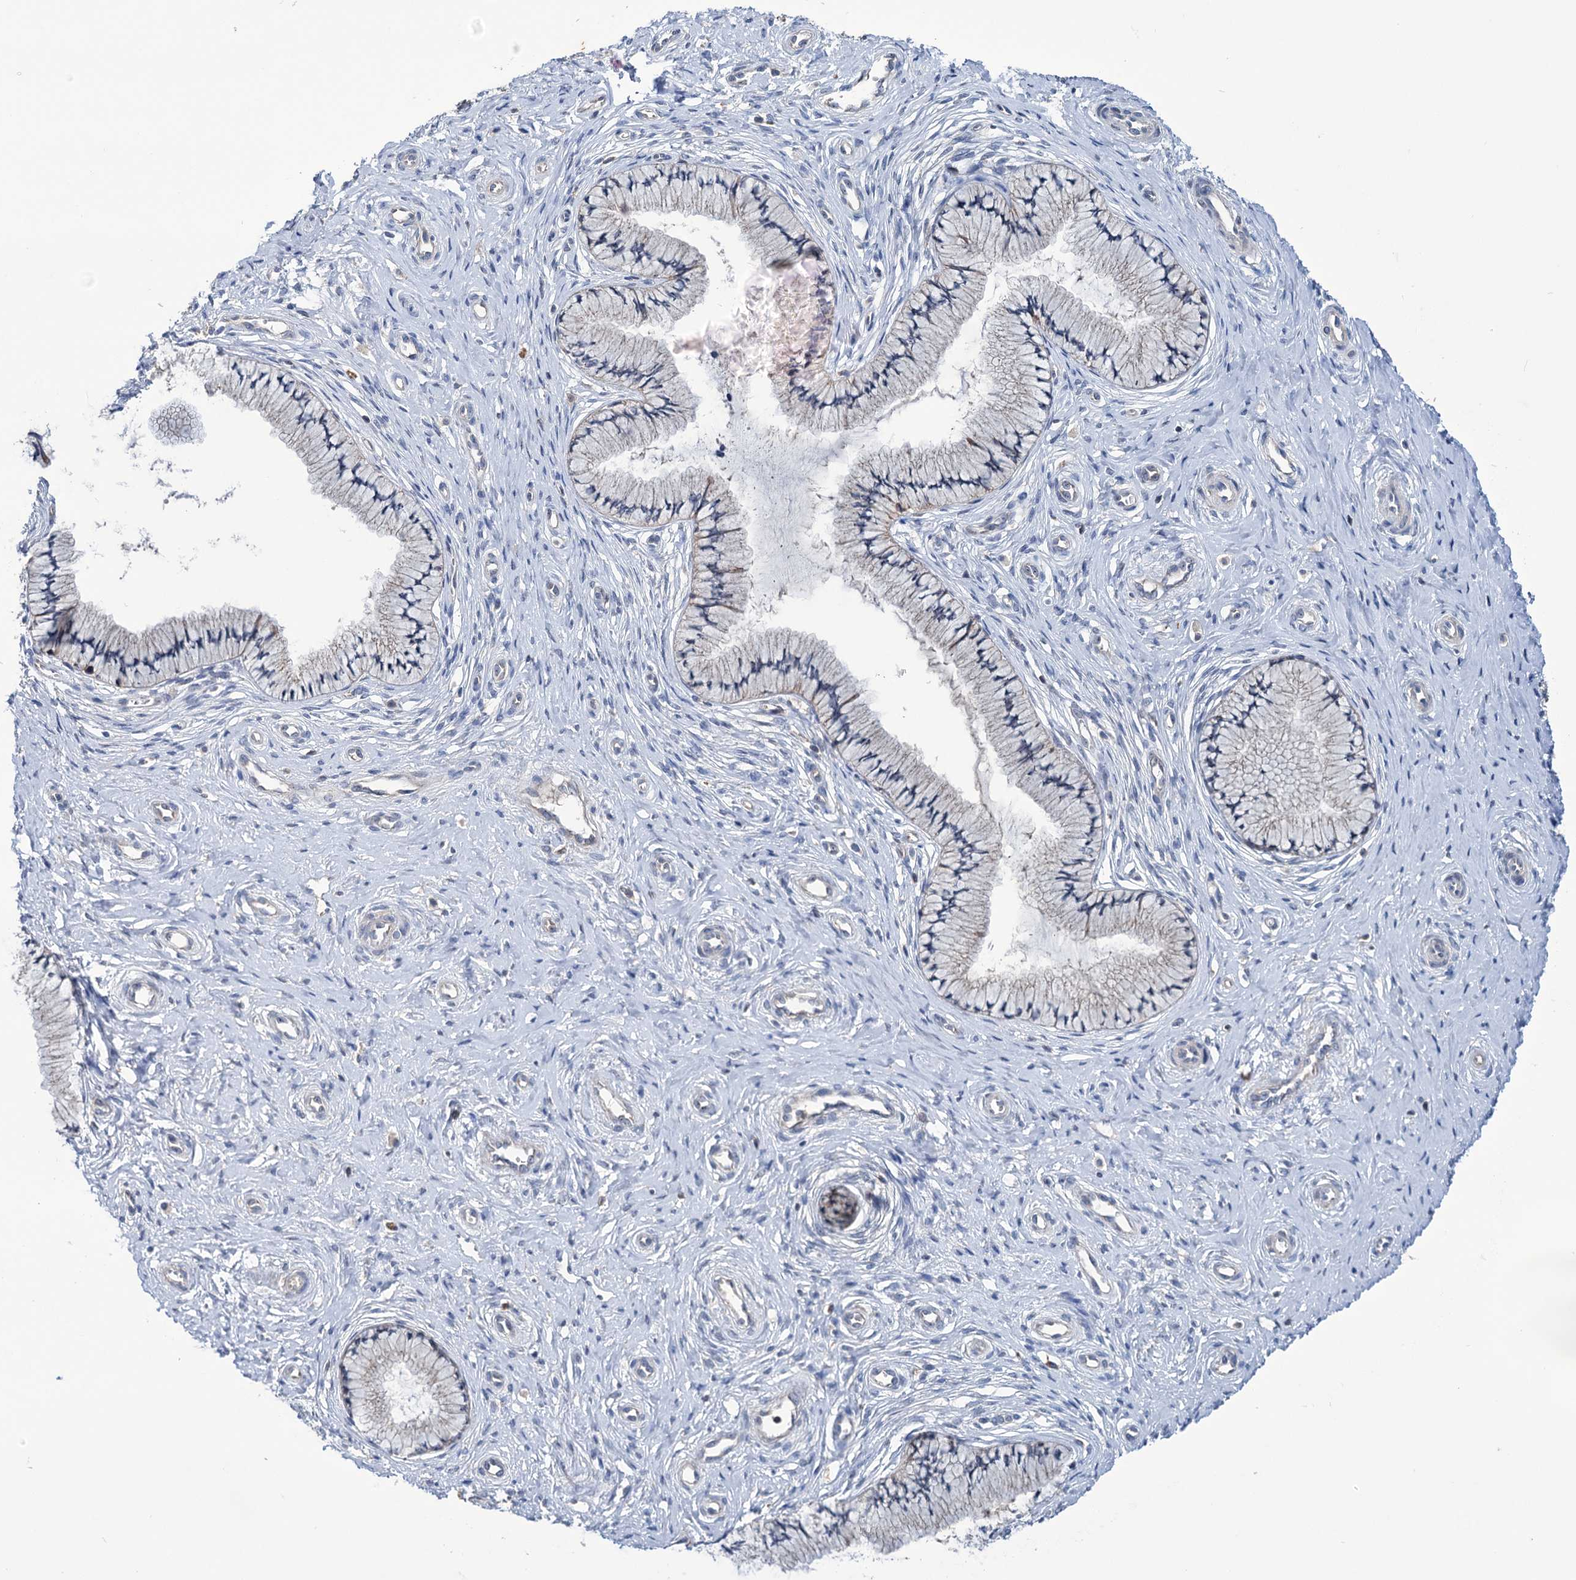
{"staining": {"intensity": "negative", "quantity": "none", "location": "none"}, "tissue": "cervix", "cell_type": "Glandular cells", "image_type": "normal", "snomed": [{"axis": "morphology", "description": "Normal tissue, NOS"}, {"axis": "topography", "description": "Cervix"}], "caption": "High magnification brightfield microscopy of benign cervix stained with DAB (3,3'-diaminobenzidine) (brown) and counterstained with hematoxylin (blue): glandular cells show no significant staining. (Brightfield microscopy of DAB (3,3'-diaminobenzidine) IHC at high magnification).", "gene": "HTR3B", "patient": {"sex": "female", "age": 36}}